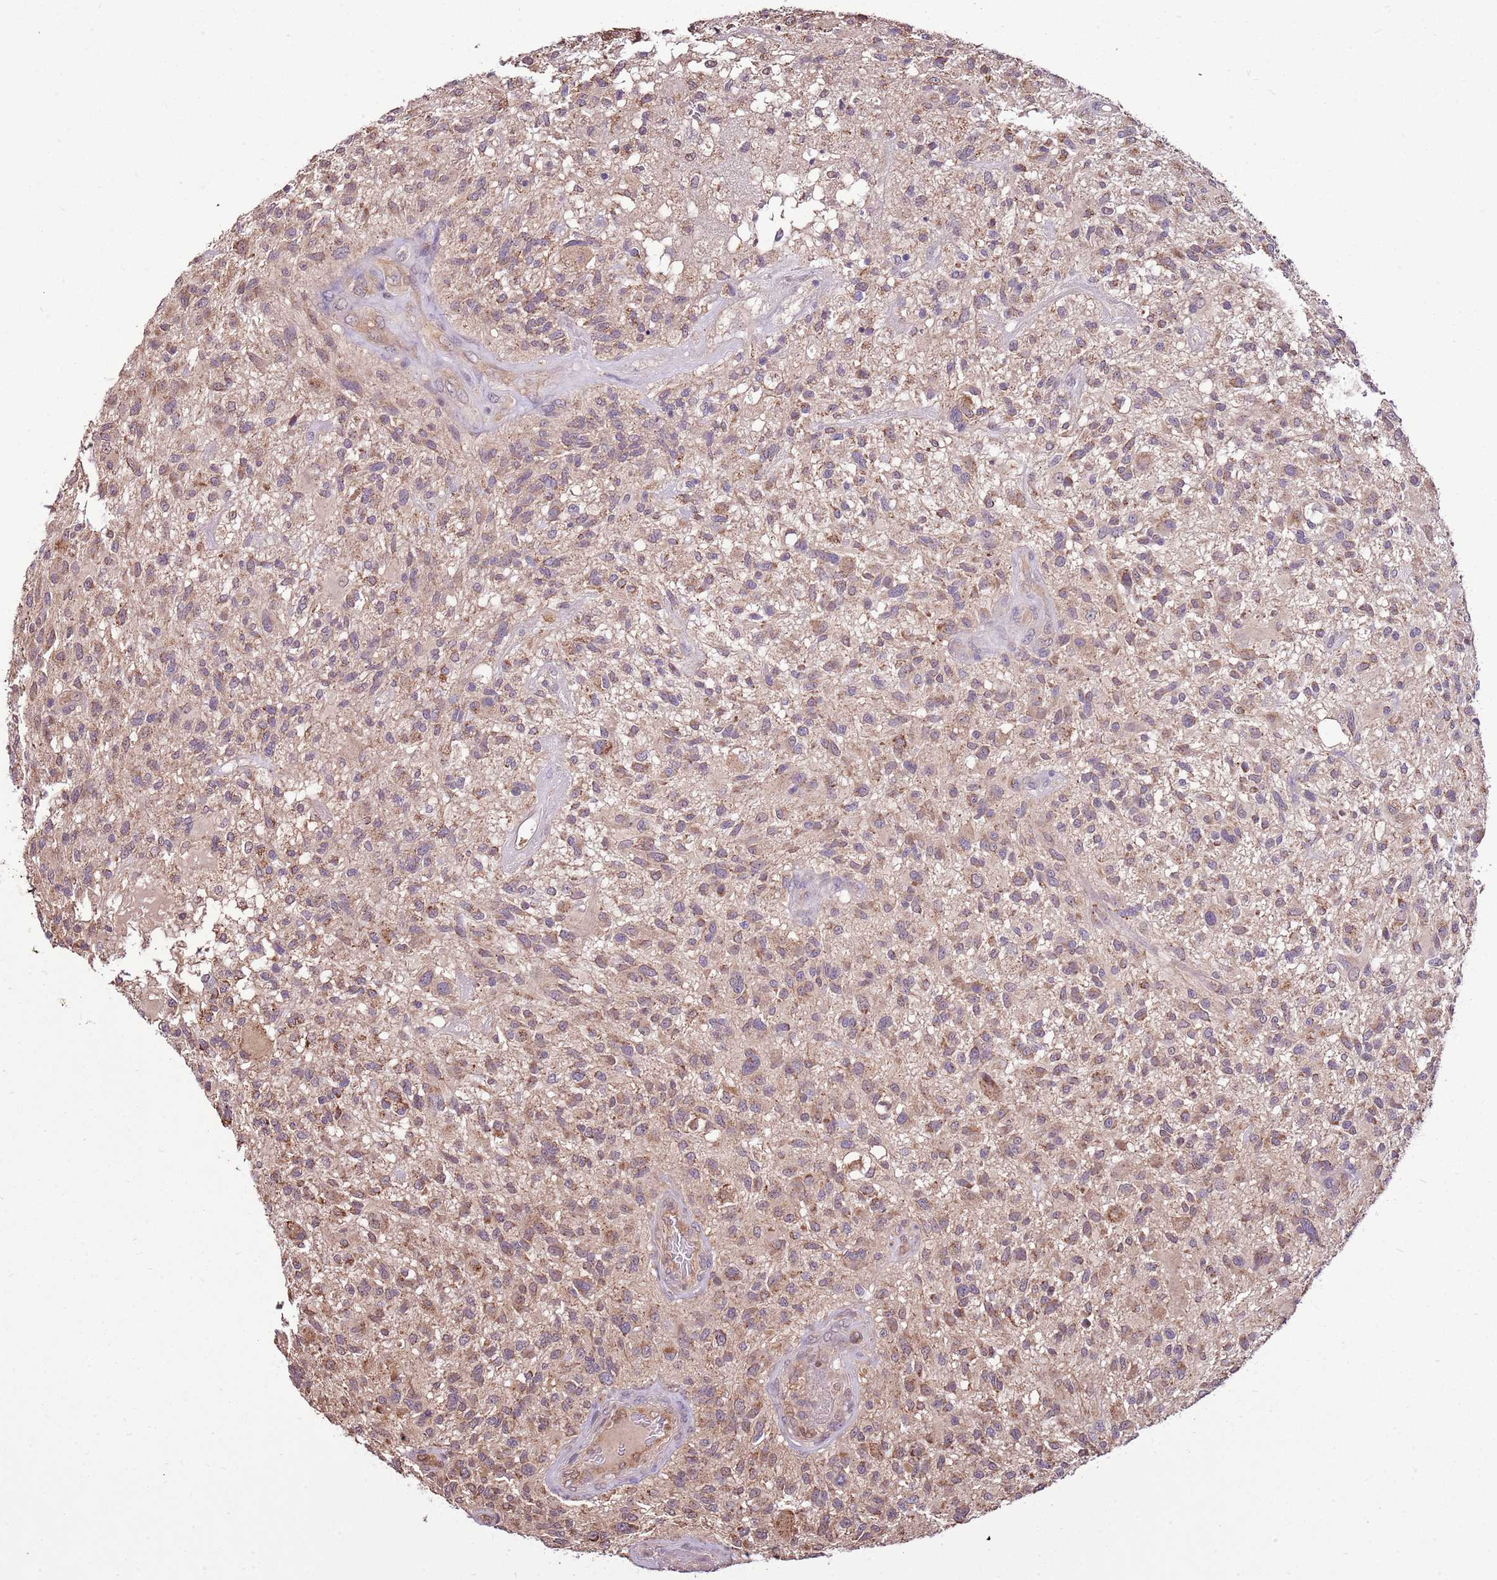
{"staining": {"intensity": "weak", "quantity": "25%-75%", "location": "cytoplasmic/membranous"}, "tissue": "glioma", "cell_type": "Tumor cells", "image_type": "cancer", "snomed": [{"axis": "morphology", "description": "Glioma, malignant, High grade"}, {"axis": "topography", "description": "Brain"}], "caption": "DAB immunohistochemical staining of human high-grade glioma (malignant) demonstrates weak cytoplasmic/membranous protein positivity in about 25%-75% of tumor cells.", "gene": "BBS5", "patient": {"sex": "male", "age": 47}}